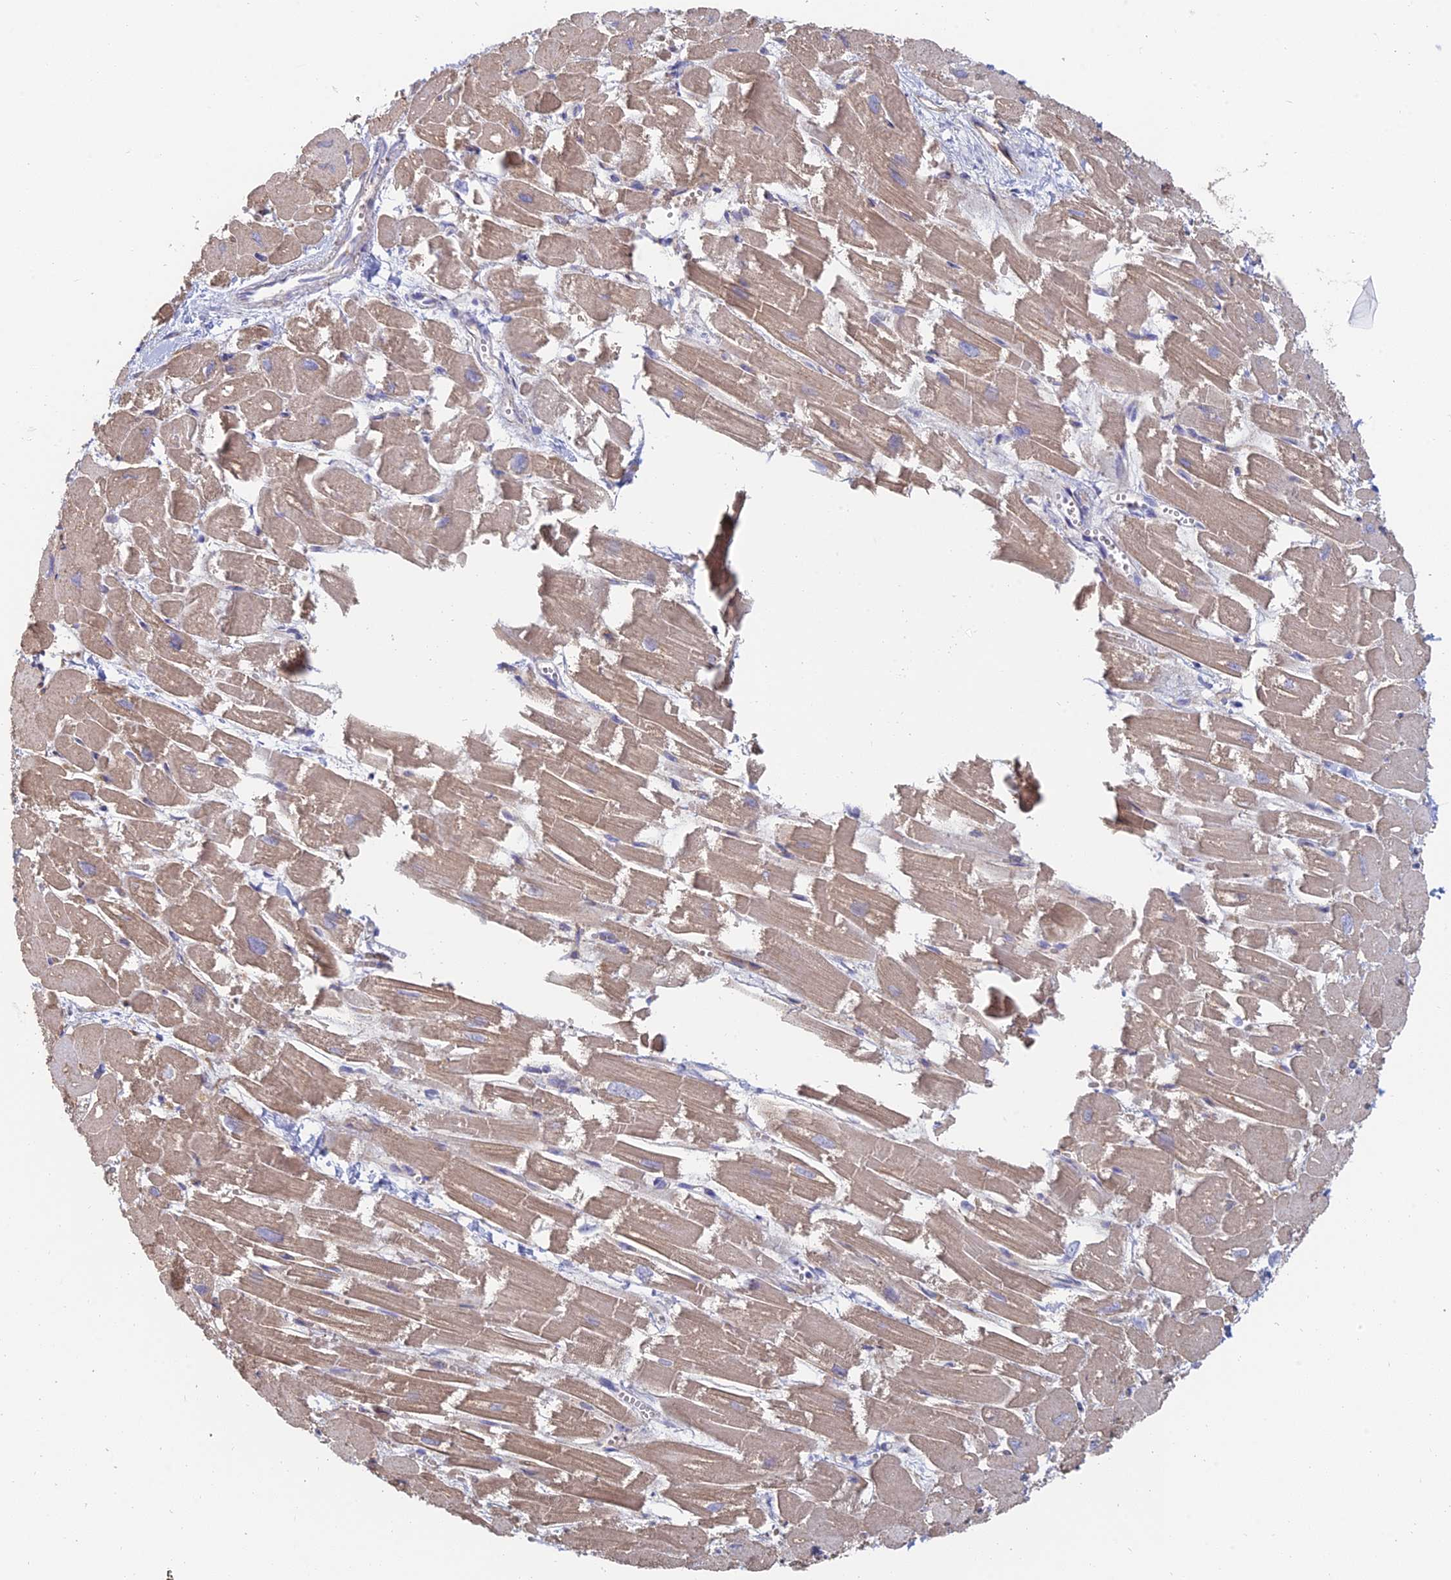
{"staining": {"intensity": "strong", "quantity": "25%-75%", "location": "cytoplasmic/membranous"}, "tissue": "heart muscle", "cell_type": "Cardiomyocytes", "image_type": "normal", "snomed": [{"axis": "morphology", "description": "Normal tissue, NOS"}, {"axis": "topography", "description": "Heart"}], "caption": "A brown stain highlights strong cytoplasmic/membranous staining of a protein in cardiomyocytes of unremarkable human heart muscle.", "gene": "ENSG00000267561", "patient": {"sex": "male", "age": 54}}